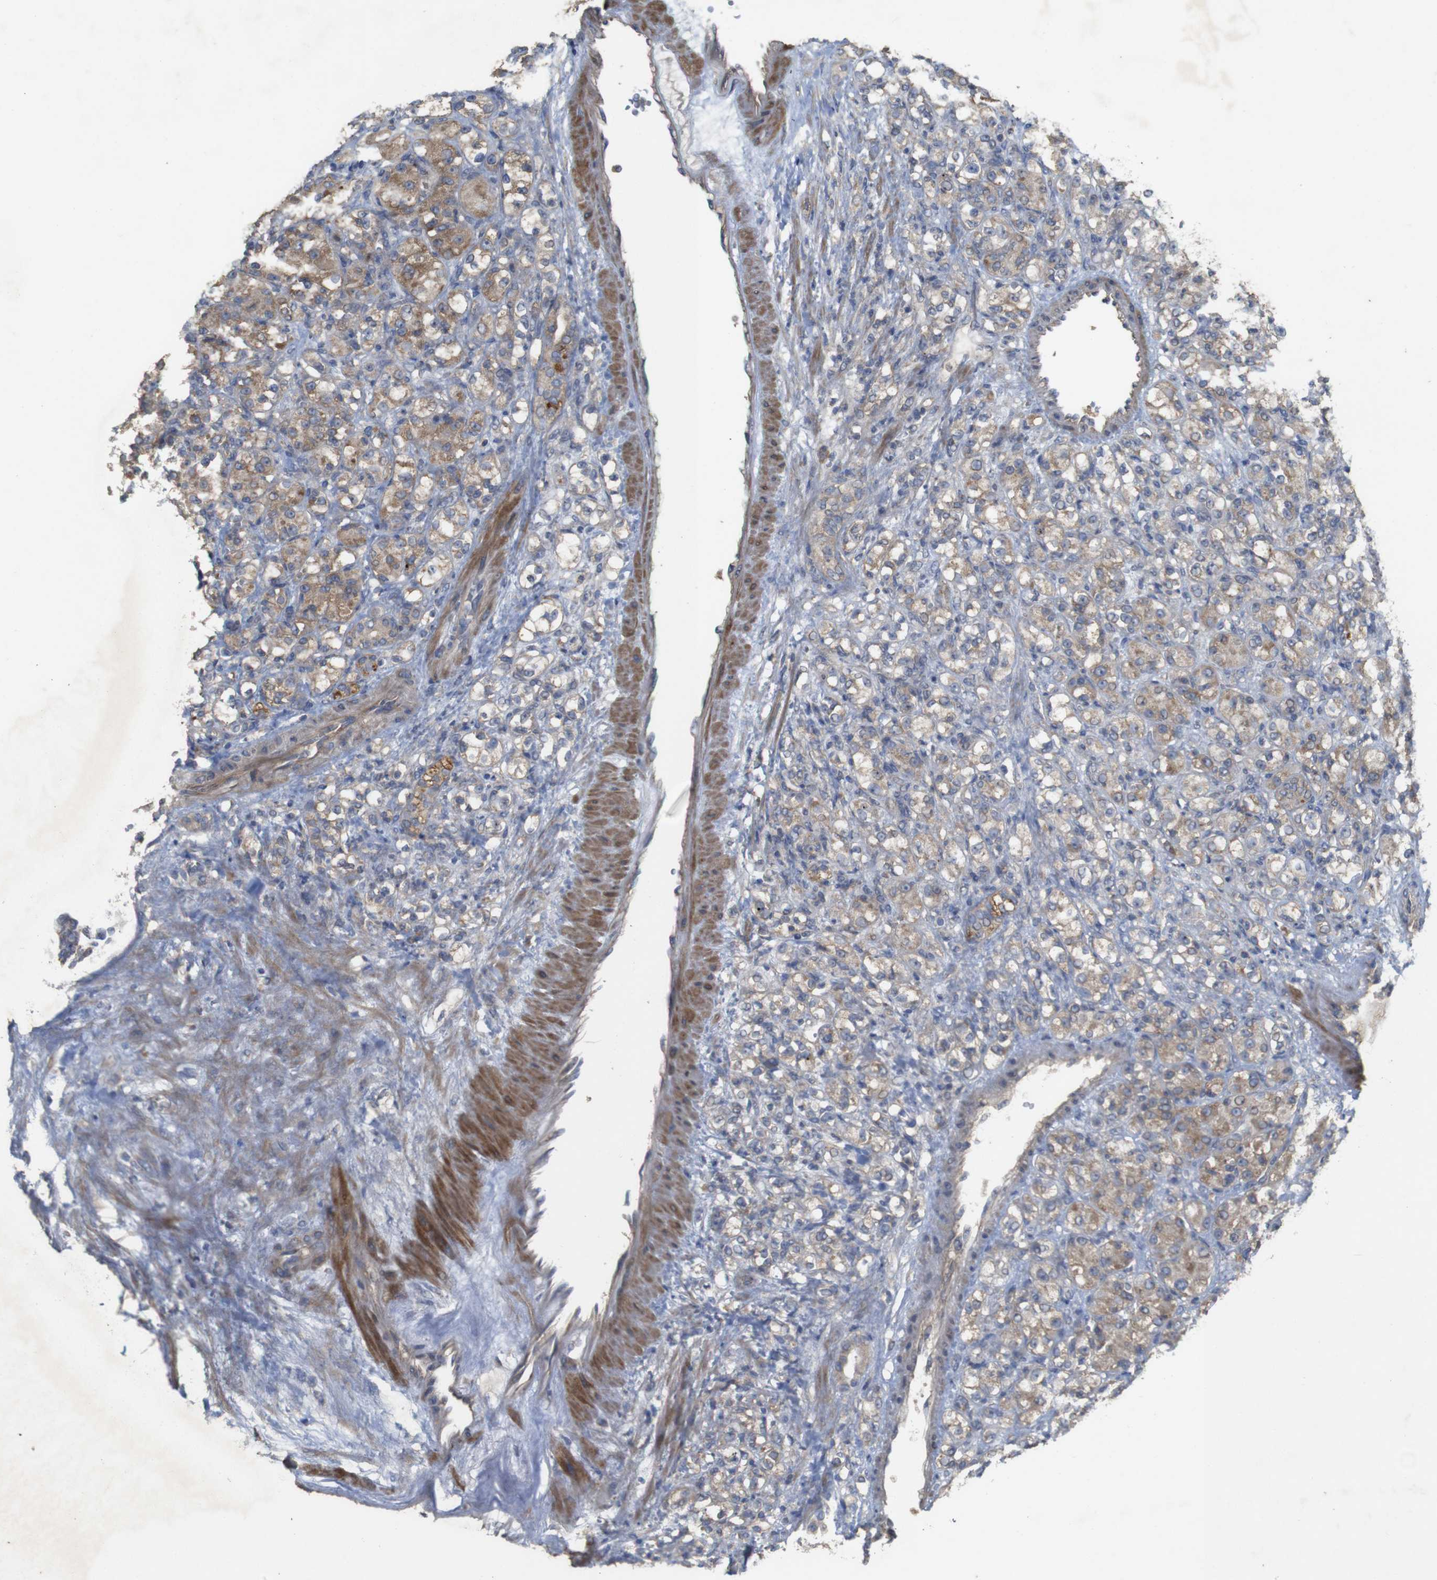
{"staining": {"intensity": "weak", "quantity": ">75%", "location": "cytoplasmic/membranous"}, "tissue": "renal cancer", "cell_type": "Tumor cells", "image_type": "cancer", "snomed": [{"axis": "morphology", "description": "Adenocarcinoma, NOS"}, {"axis": "topography", "description": "Kidney"}], "caption": "A low amount of weak cytoplasmic/membranous staining is present in approximately >75% of tumor cells in renal cancer tissue.", "gene": "KCNS3", "patient": {"sex": "male", "age": 61}}